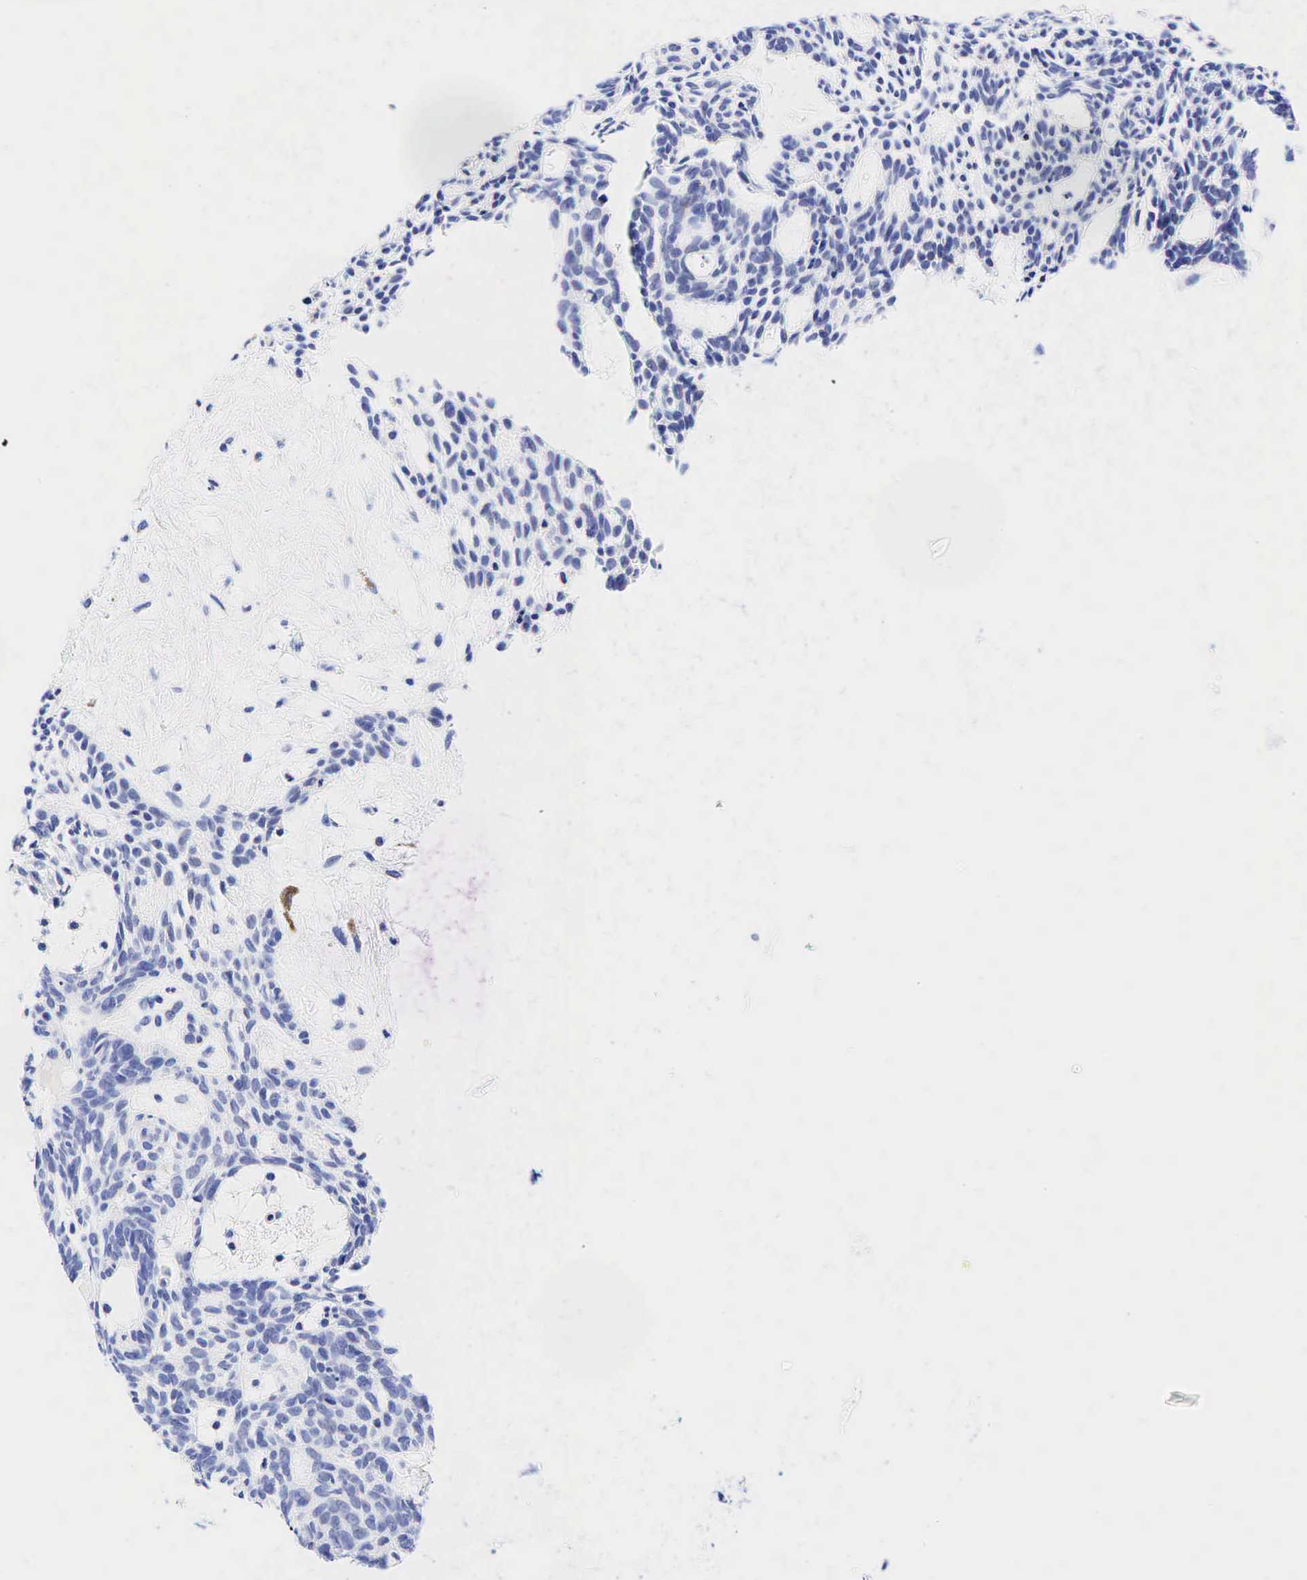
{"staining": {"intensity": "negative", "quantity": "none", "location": "none"}, "tissue": "skin cancer", "cell_type": "Tumor cells", "image_type": "cancer", "snomed": [{"axis": "morphology", "description": "Normal tissue, NOS"}, {"axis": "morphology", "description": "Basal cell carcinoma"}, {"axis": "topography", "description": "Skin"}], "caption": "Human basal cell carcinoma (skin) stained for a protein using immunohistochemistry reveals no staining in tumor cells.", "gene": "CD79A", "patient": {"sex": "male", "age": 74}}